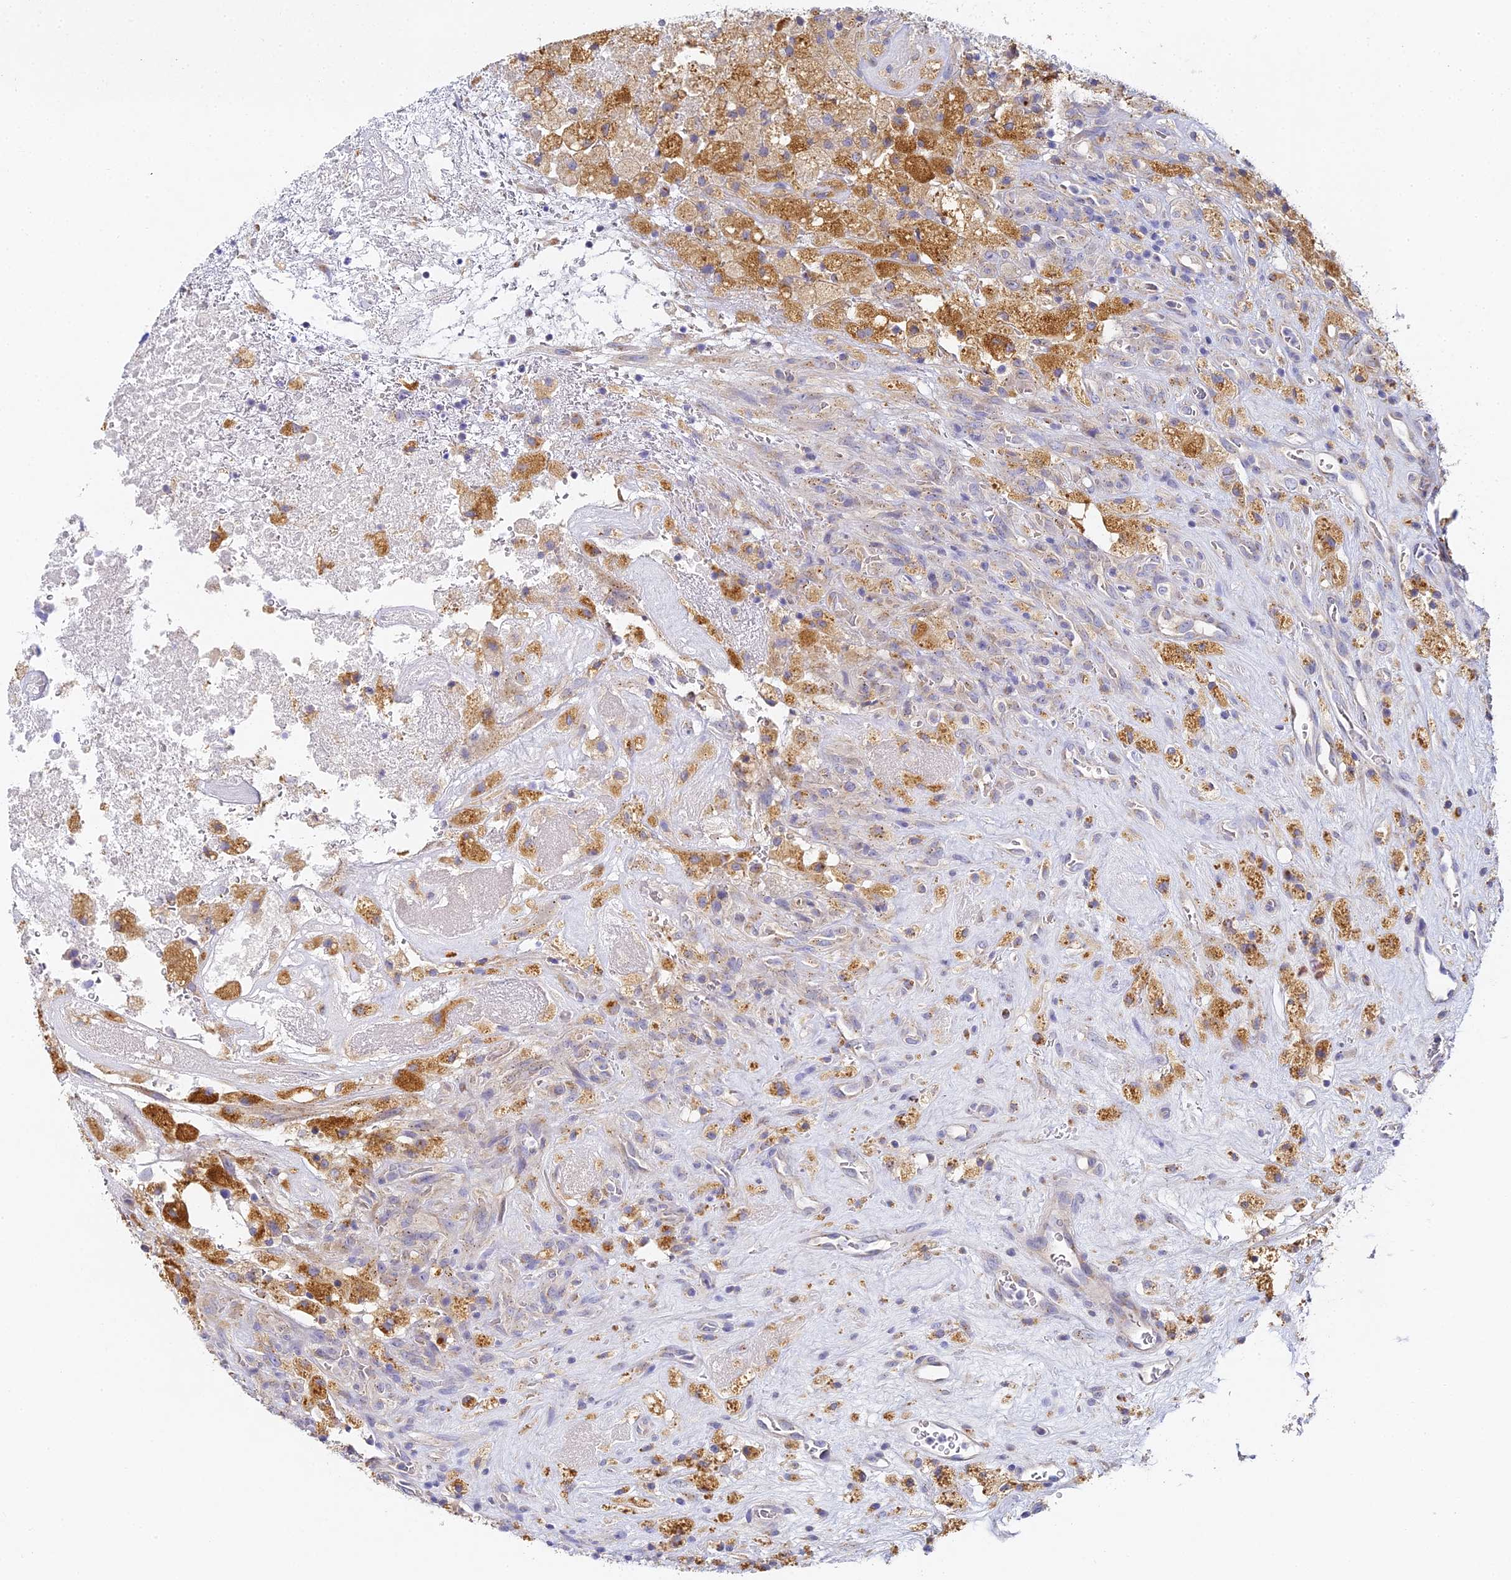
{"staining": {"intensity": "negative", "quantity": "none", "location": "none"}, "tissue": "glioma", "cell_type": "Tumor cells", "image_type": "cancer", "snomed": [{"axis": "morphology", "description": "Glioma, malignant, High grade"}, {"axis": "topography", "description": "Brain"}], "caption": "Protein analysis of glioma reveals no significant expression in tumor cells. (Stains: DAB immunohistochemistry with hematoxylin counter stain, Microscopy: brightfield microscopy at high magnification).", "gene": "DONSON", "patient": {"sex": "male", "age": 76}}